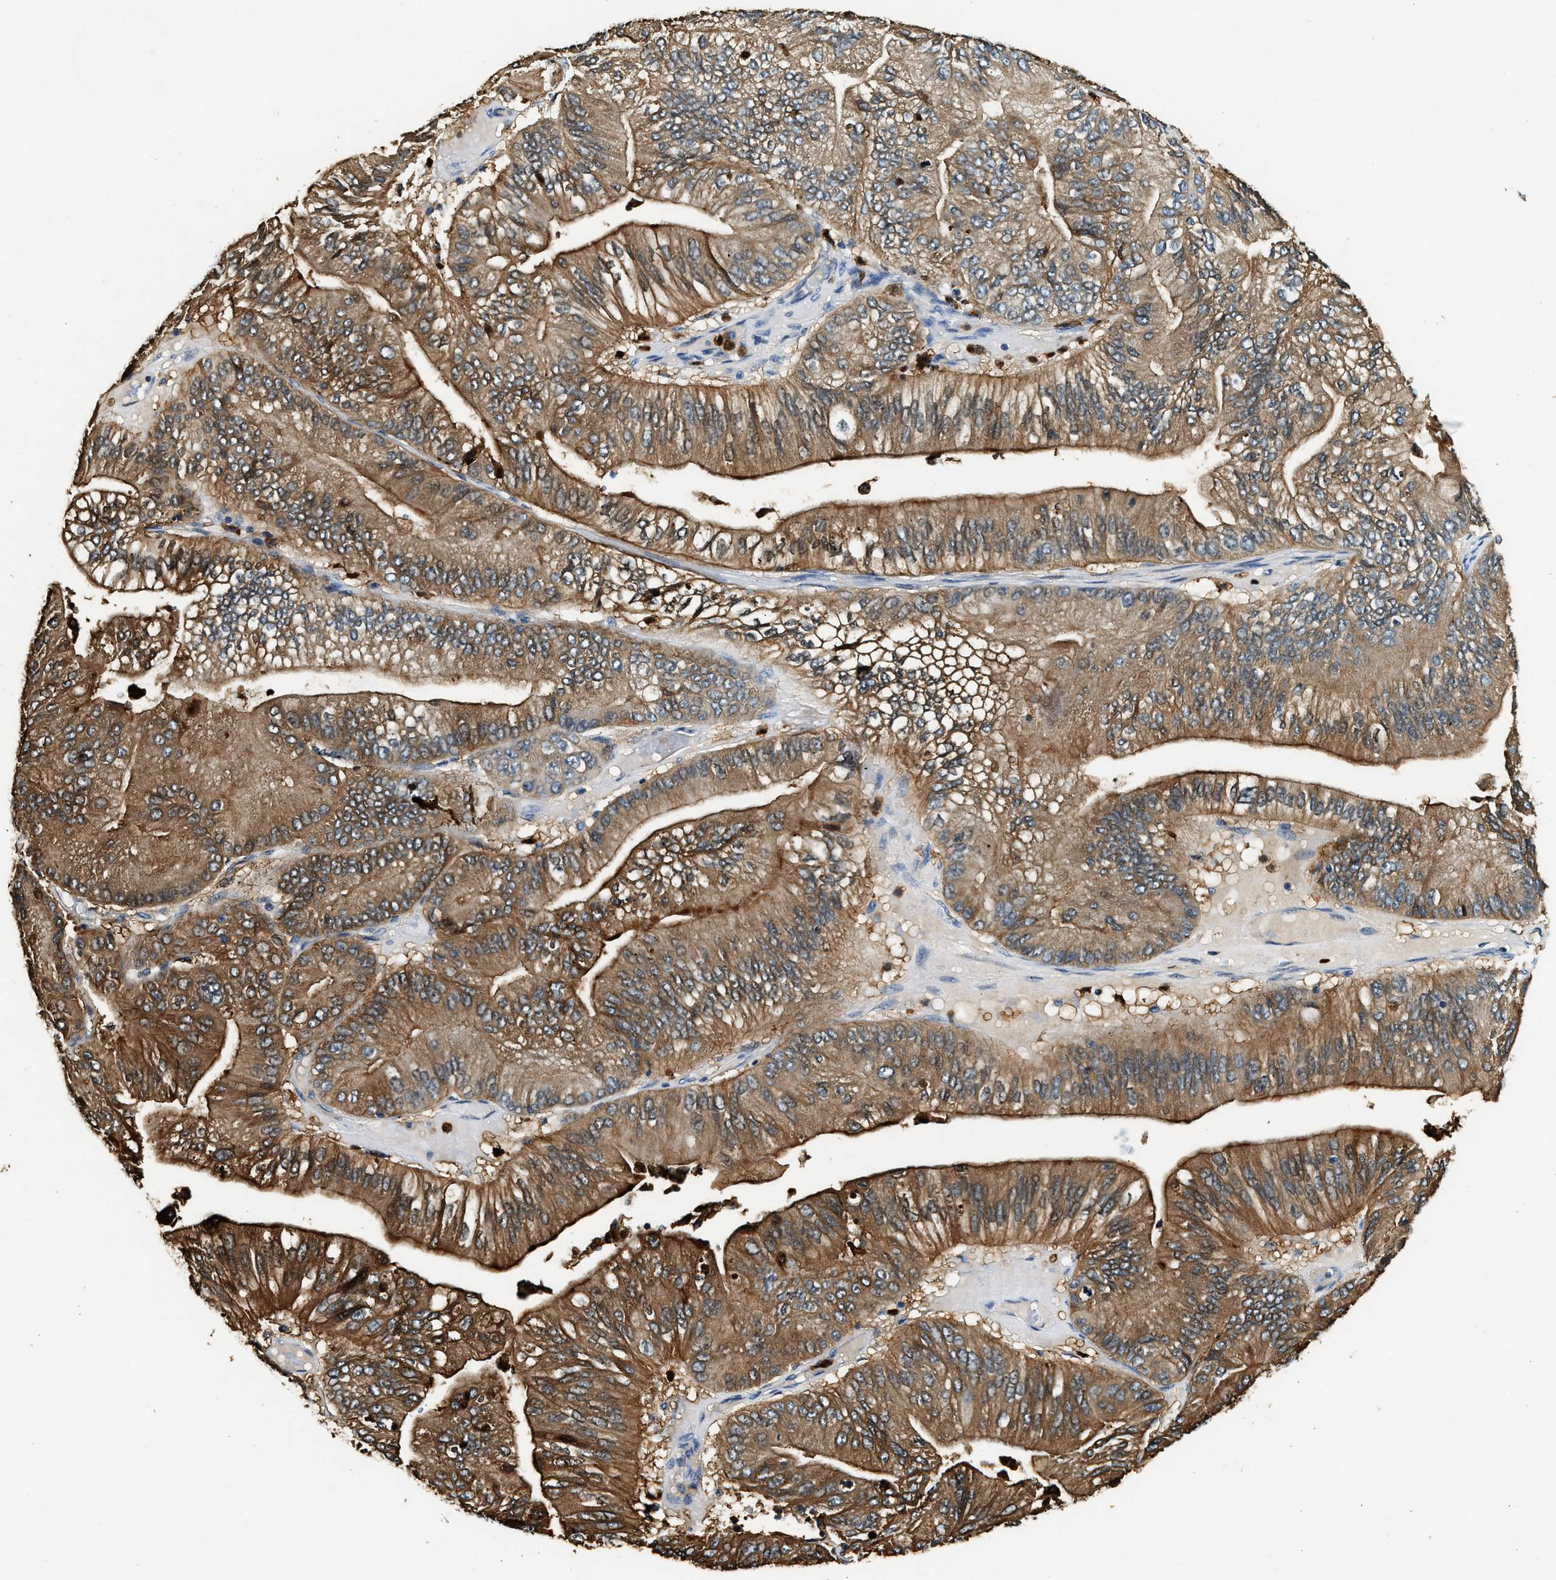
{"staining": {"intensity": "strong", "quantity": ">75%", "location": "cytoplasmic/membranous"}, "tissue": "ovarian cancer", "cell_type": "Tumor cells", "image_type": "cancer", "snomed": [{"axis": "morphology", "description": "Cystadenocarcinoma, mucinous, NOS"}, {"axis": "topography", "description": "Ovary"}], "caption": "A photomicrograph of human ovarian cancer stained for a protein shows strong cytoplasmic/membranous brown staining in tumor cells. (DAB IHC with brightfield microscopy, high magnification).", "gene": "ANXA3", "patient": {"sex": "female", "age": 61}}